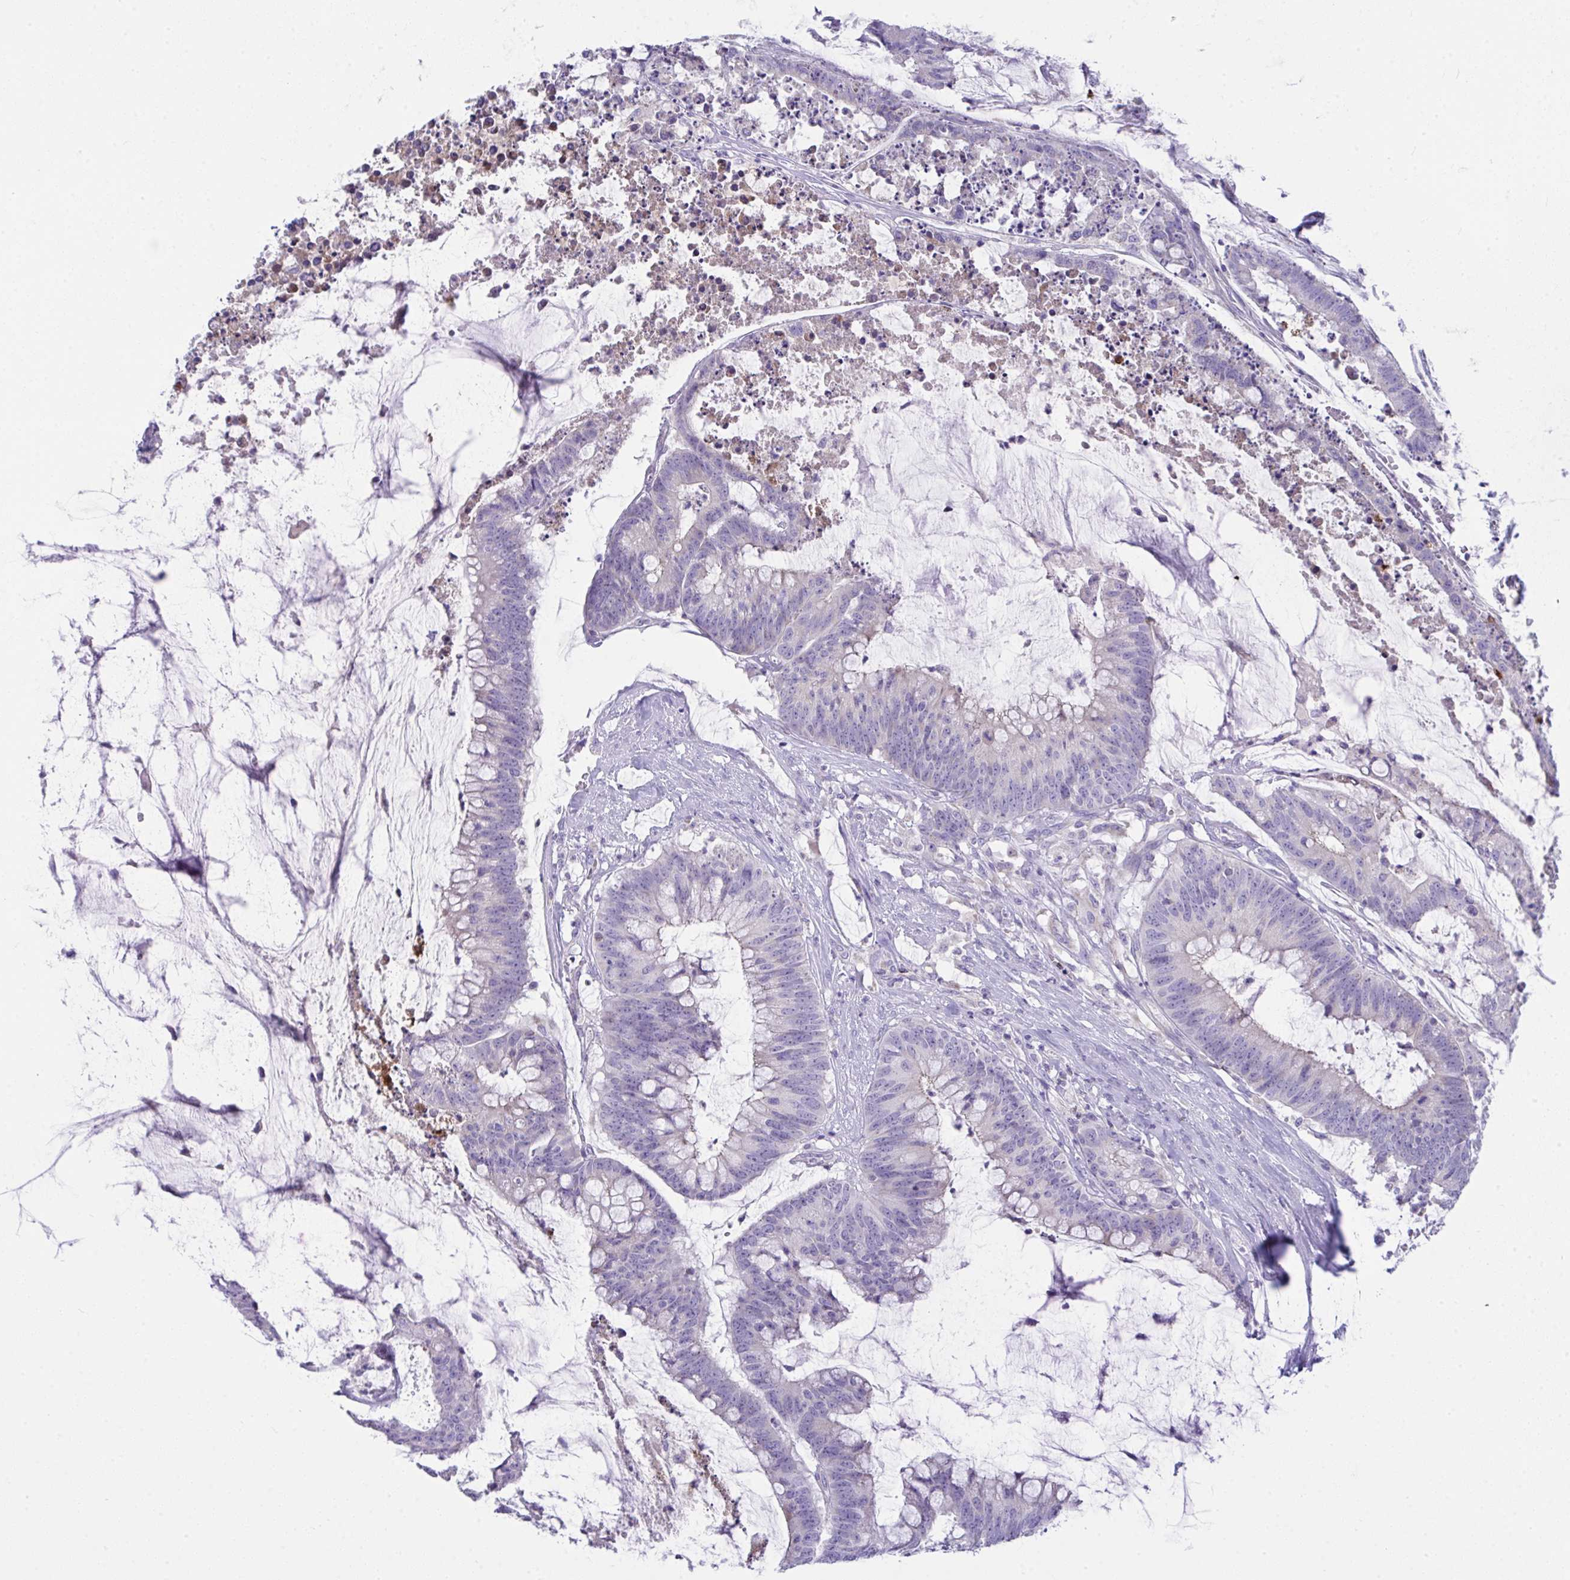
{"staining": {"intensity": "negative", "quantity": "none", "location": "none"}, "tissue": "colorectal cancer", "cell_type": "Tumor cells", "image_type": "cancer", "snomed": [{"axis": "morphology", "description": "Adenocarcinoma, NOS"}, {"axis": "topography", "description": "Colon"}], "caption": "IHC image of neoplastic tissue: human colorectal cancer stained with DAB (3,3'-diaminobenzidine) shows no significant protein positivity in tumor cells.", "gene": "PLA2G12B", "patient": {"sex": "male", "age": 62}}